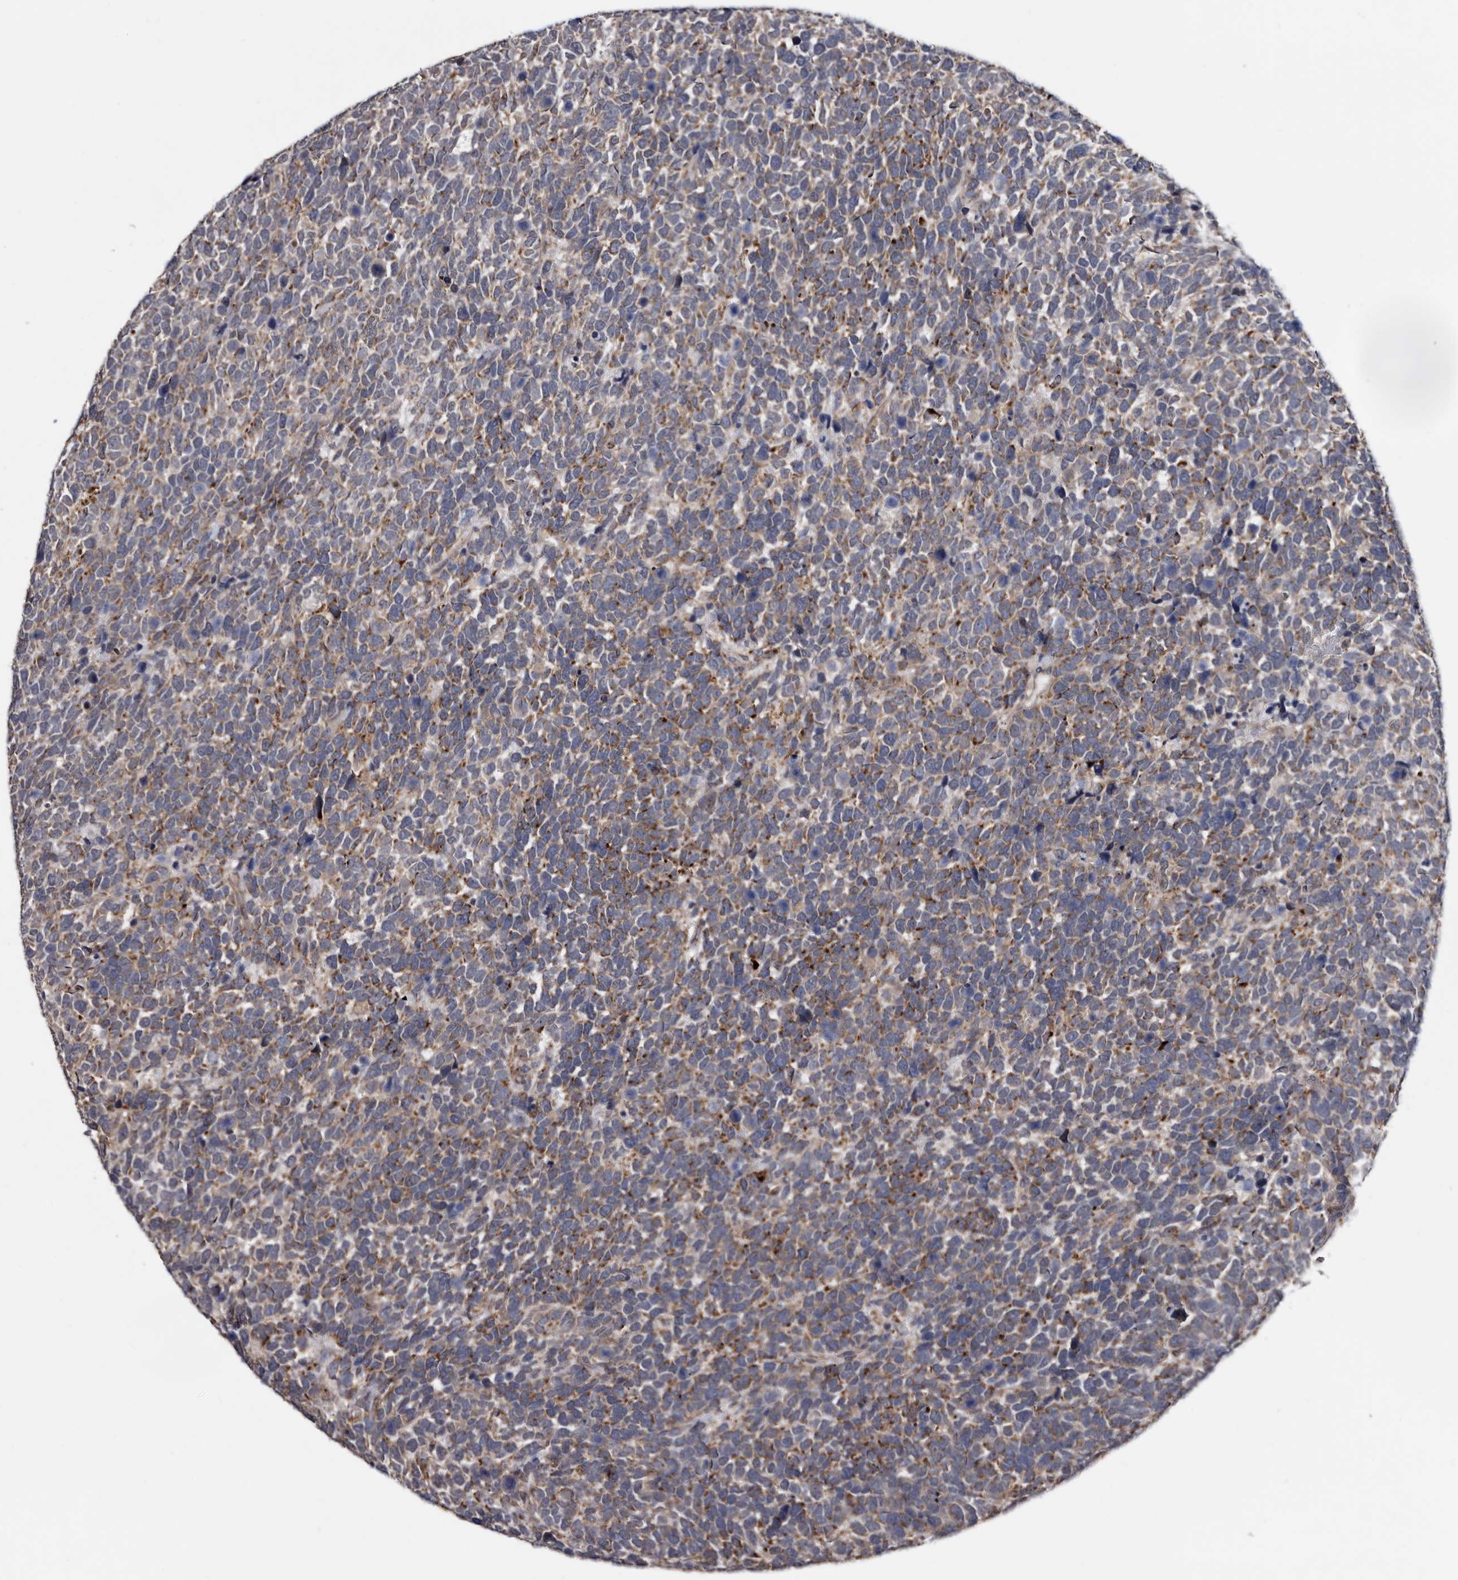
{"staining": {"intensity": "strong", "quantity": "25%-75%", "location": "cytoplasmic/membranous"}, "tissue": "urothelial cancer", "cell_type": "Tumor cells", "image_type": "cancer", "snomed": [{"axis": "morphology", "description": "Urothelial carcinoma, High grade"}, {"axis": "topography", "description": "Urinary bladder"}], "caption": "Tumor cells show high levels of strong cytoplasmic/membranous positivity in about 25%-75% of cells in human urothelial cancer.", "gene": "ARMCX2", "patient": {"sex": "female", "age": 82}}